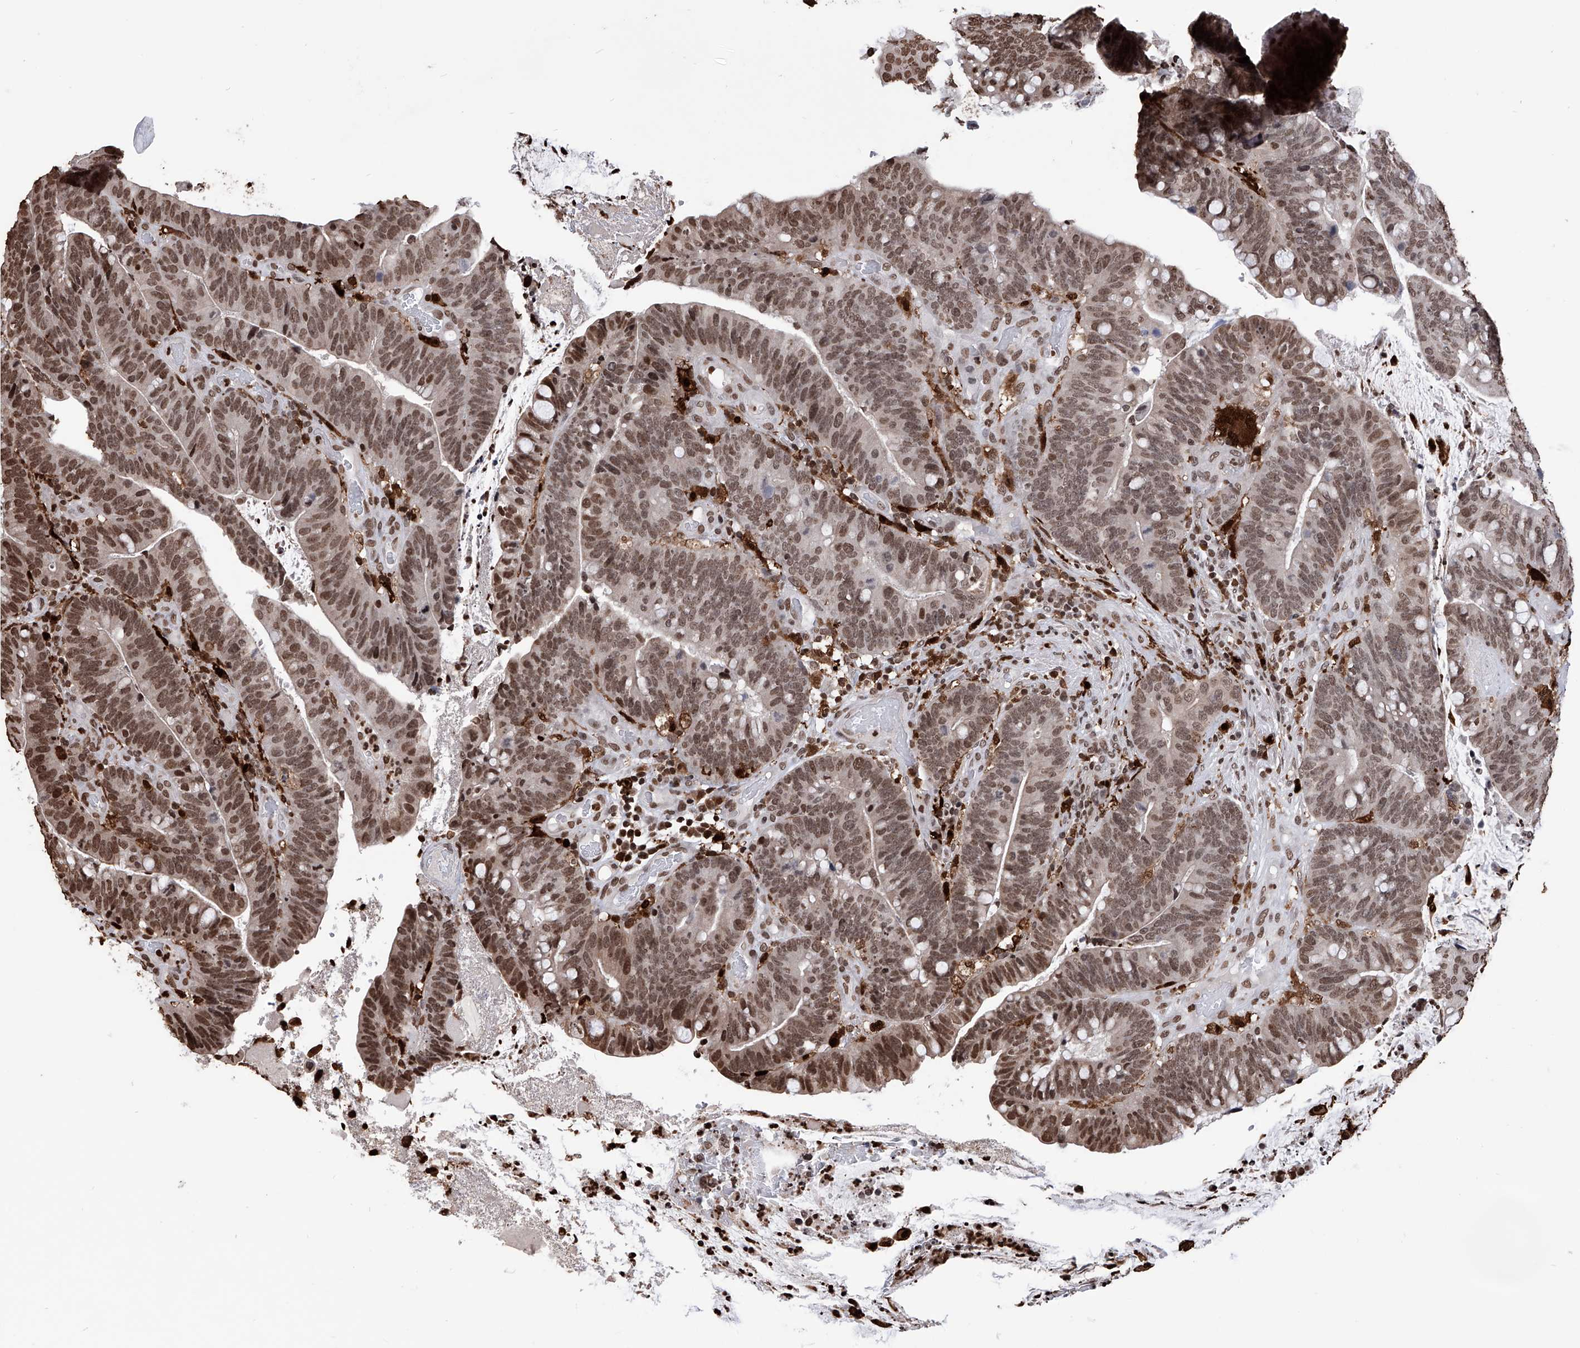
{"staining": {"intensity": "moderate", "quantity": ">75%", "location": "nuclear"}, "tissue": "colorectal cancer", "cell_type": "Tumor cells", "image_type": "cancer", "snomed": [{"axis": "morphology", "description": "Adenocarcinoma, NOS"}, {"axis": "topography", "description": "Colon"}], "caption": "This is an image of IHC staining of colorectal cancer, which shows moderate positivity in the nuclear of tumor cells.", "gene": "CFAP410", "patient": {"sex": "female", "age": 66}}